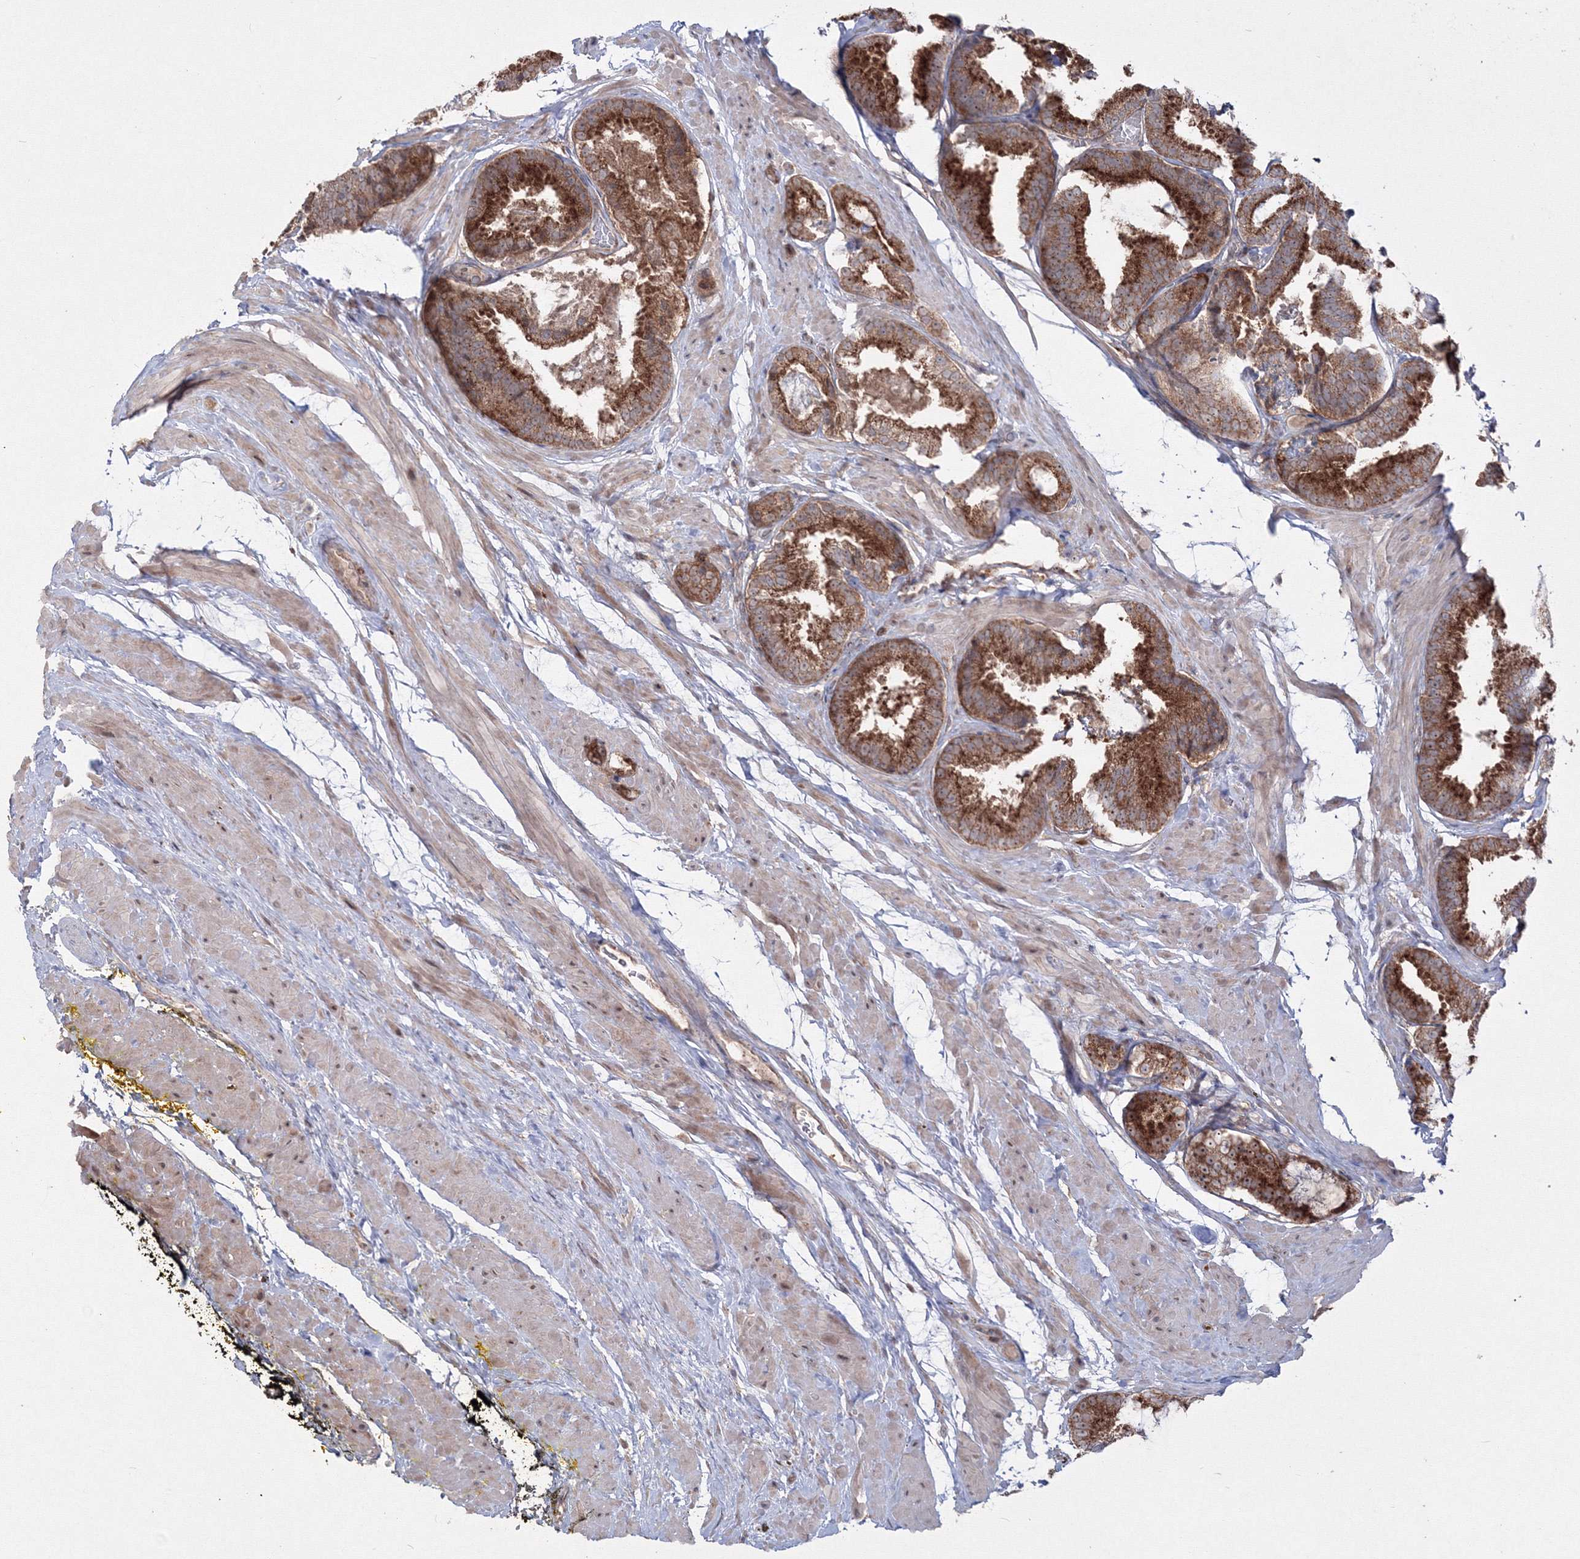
{"staining": {"intensity": "strong", "quantity": ">75%", "location": "cytoplasmic/membranous"}, "tissue": "prostate cancer", "cell_type": "Tumor cells", "image_type": "cancer", "snomed": [{"axis": "morphology", "description": "Adenocarcinoma, Low grade"}, {"axis": "topography", "description": "Prostate"}], "caption": "Prostate adenocarcinoma (low-grade) stained for a protein (brown) demonstrates strong cytoplasmic/membranous positive positivity in about >75% of tumor cells.", "gene": "PEX13", "patient": {"sex": "male", "age": 71}}